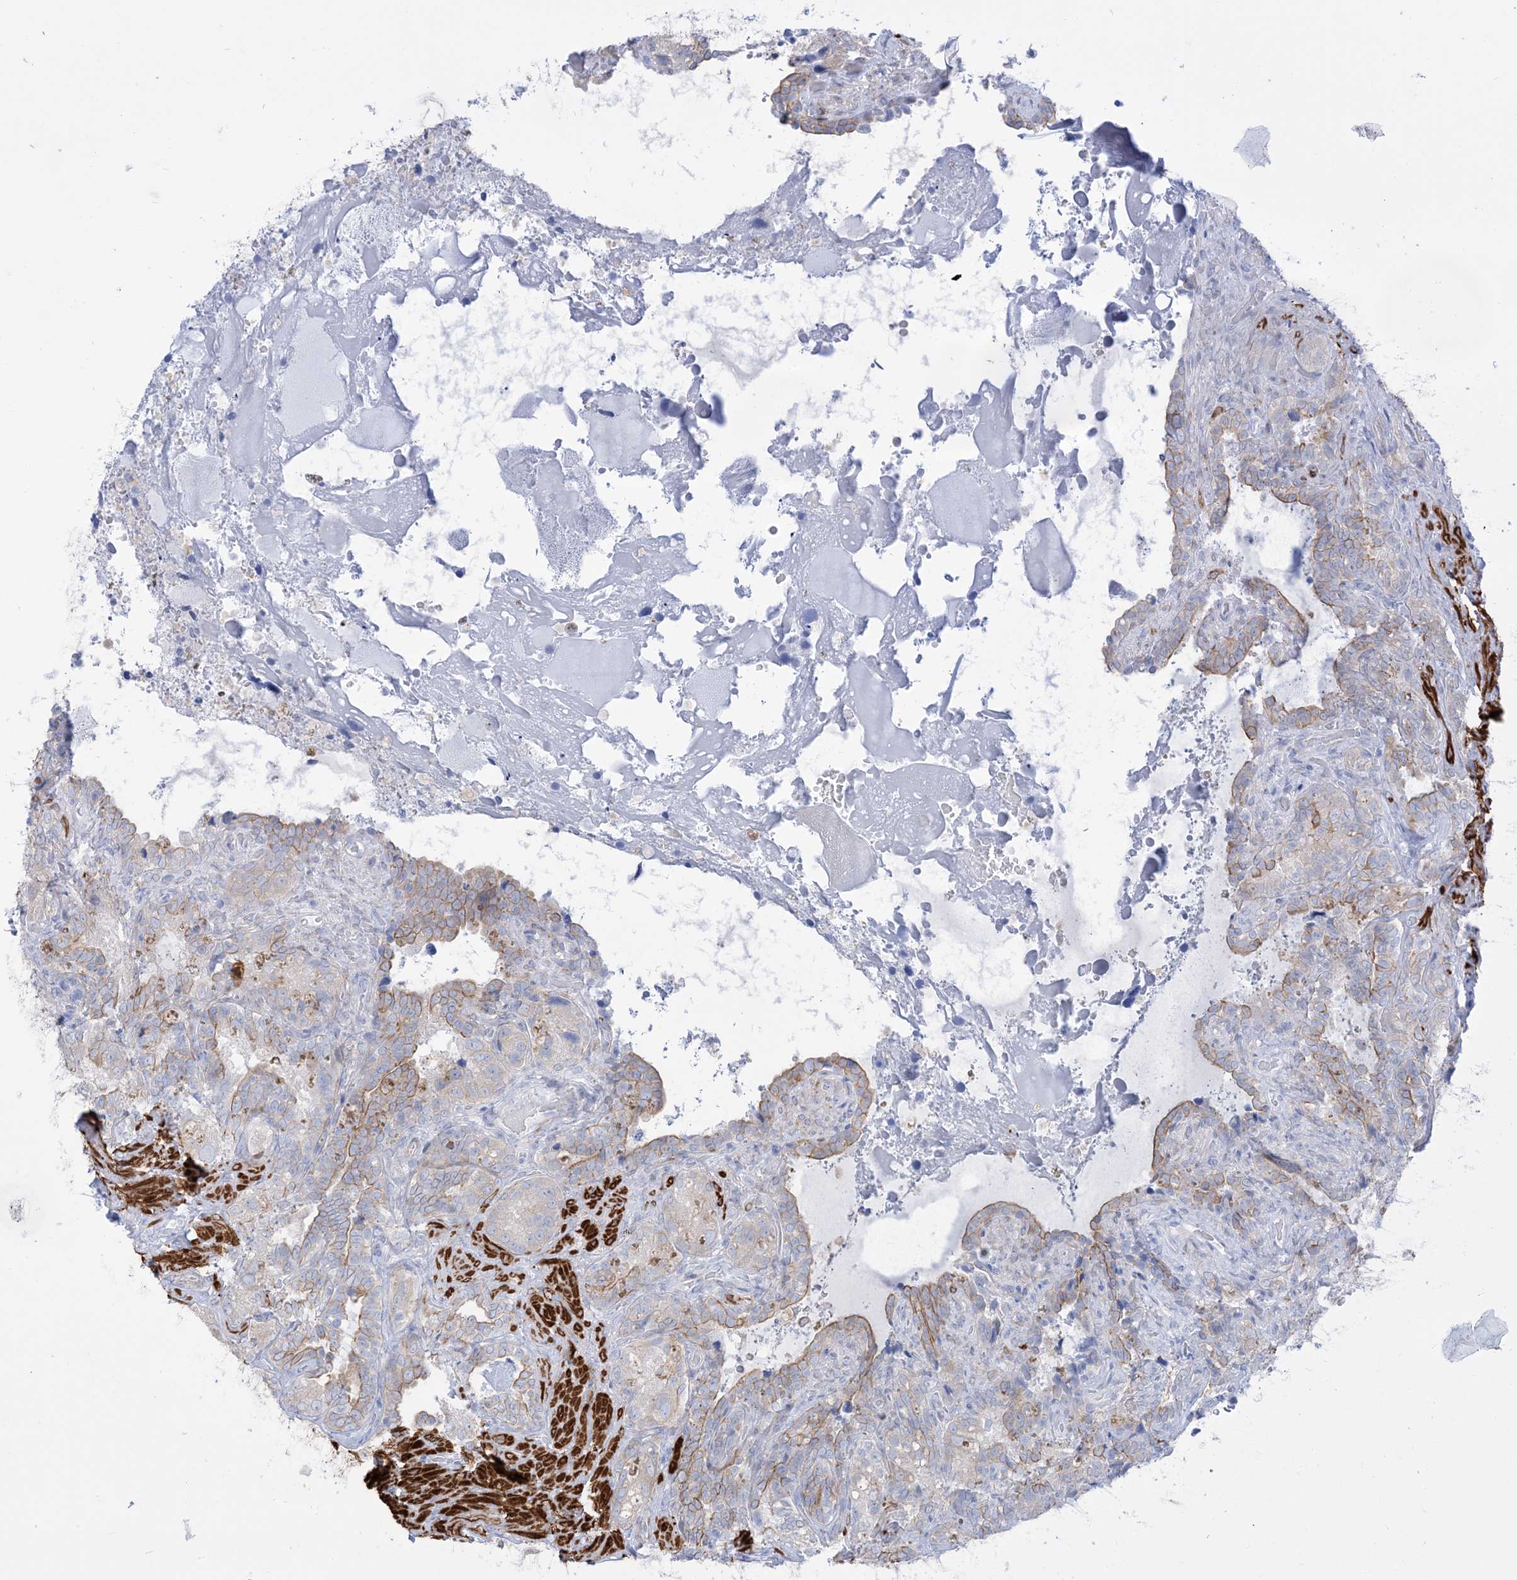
{"staining": {"intensity": "moderate", "quantity": "<25%", "location": "cytoplasmic/membranous"}, "tissue": "seminal vesicle", "cell_type": "Glandular cells", "image_type": "normal", "snomed": [{"axis": "morphology", "description": "Normal tissue, NOS"}, {"axis": "topography", "description": "Seminal veicle"}, {"axis": "topography", "description": "Peripheral nerve tissue"}], "caption": "Protein analysis of normal seminal vesicle demonstrates moderate cytoplasmic/membranous expression in approximately <25% of glandular cells.", "gene": "MARS2", "patient": {"sex": "male", "age": 67}}